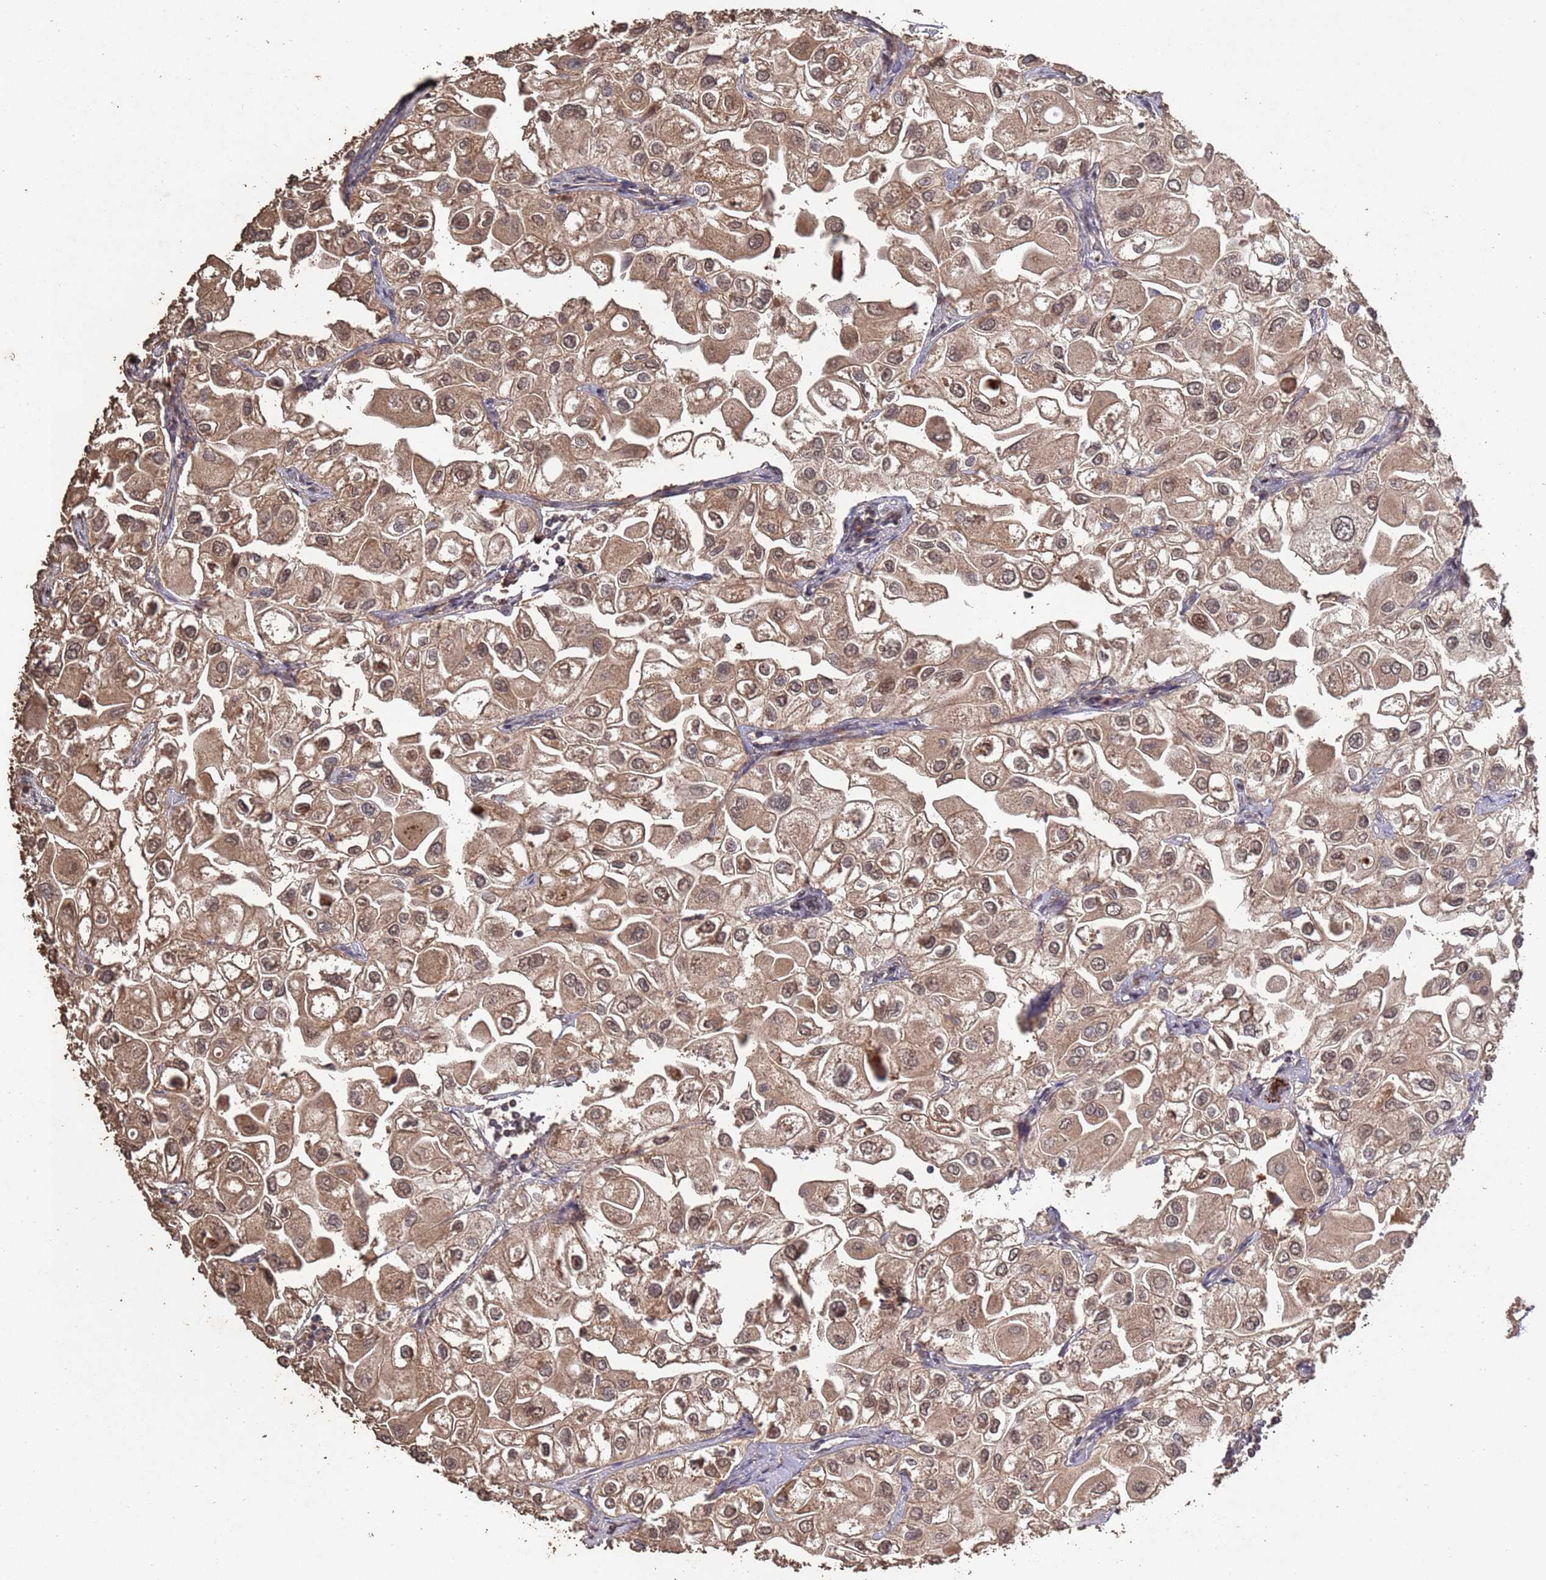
{"staining": {"intensity": "moderate", "quantity": ">75%", "location": "cytoplasmic/membranous,nuclear"}, "tissue": "urothelial cancer", "cell_type": "Tumor cells", "image_type": "cancer", "snomed": [{"axis": "morphology", "description": "Urothelial carcinoma, High grade"}, {"axis": "topography", "description": "Urinary bladder"}], "caption": "High-power microscopy captured an immunohistochemistry (IHC) photomicrograph of urothelial cancer, revealing moderate cytoplasmic/membranous and nuclear positivity in about >75% of tumor cells.", "gene": "FRAT1", "patient": {"sex": "male", "age": 64}}